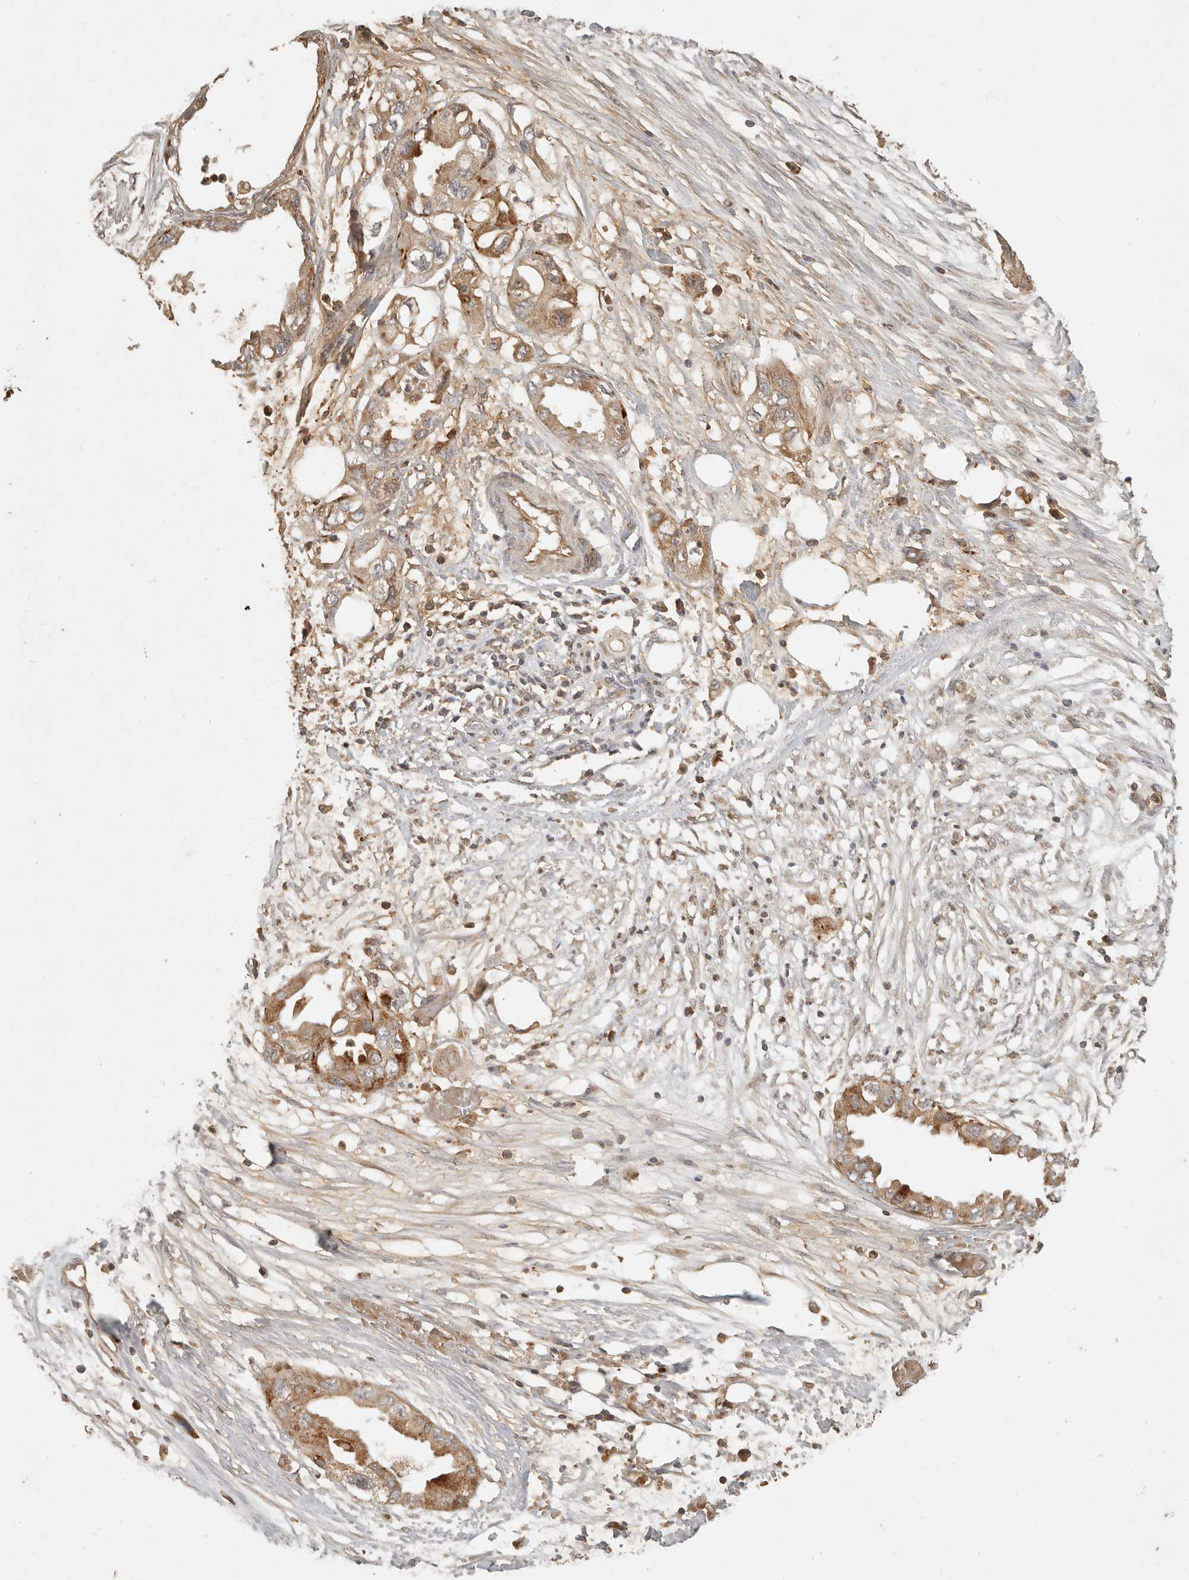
{"staining": {"intensity": "moderate", "quantity": ">75%", "location": "cytoplasmic/membranous"}, "tissue": "endometrial cancer", "cell_type": "Tumor cells", "image_type": "cancer", "snomed": [{"axis": "morphology", "description": "Adenocarcinoma, NOS"}, {"axis": "morphology", "description": "Adenocarcinoma, metastatic, NOS"}, {"axis": "topography", "description": "Adipose tissue"}, {"axis": "topography", "description": "Endometrium"}], "caption": "Protein expression analysis of metastatic adenocarcinoma (endometrial) demonstrates moderate cytoplasmic/membranous positivity in about >75% of tumor cells.", "gene": "ANKRD61", "patient": {"sex": "female", "age": 67}}